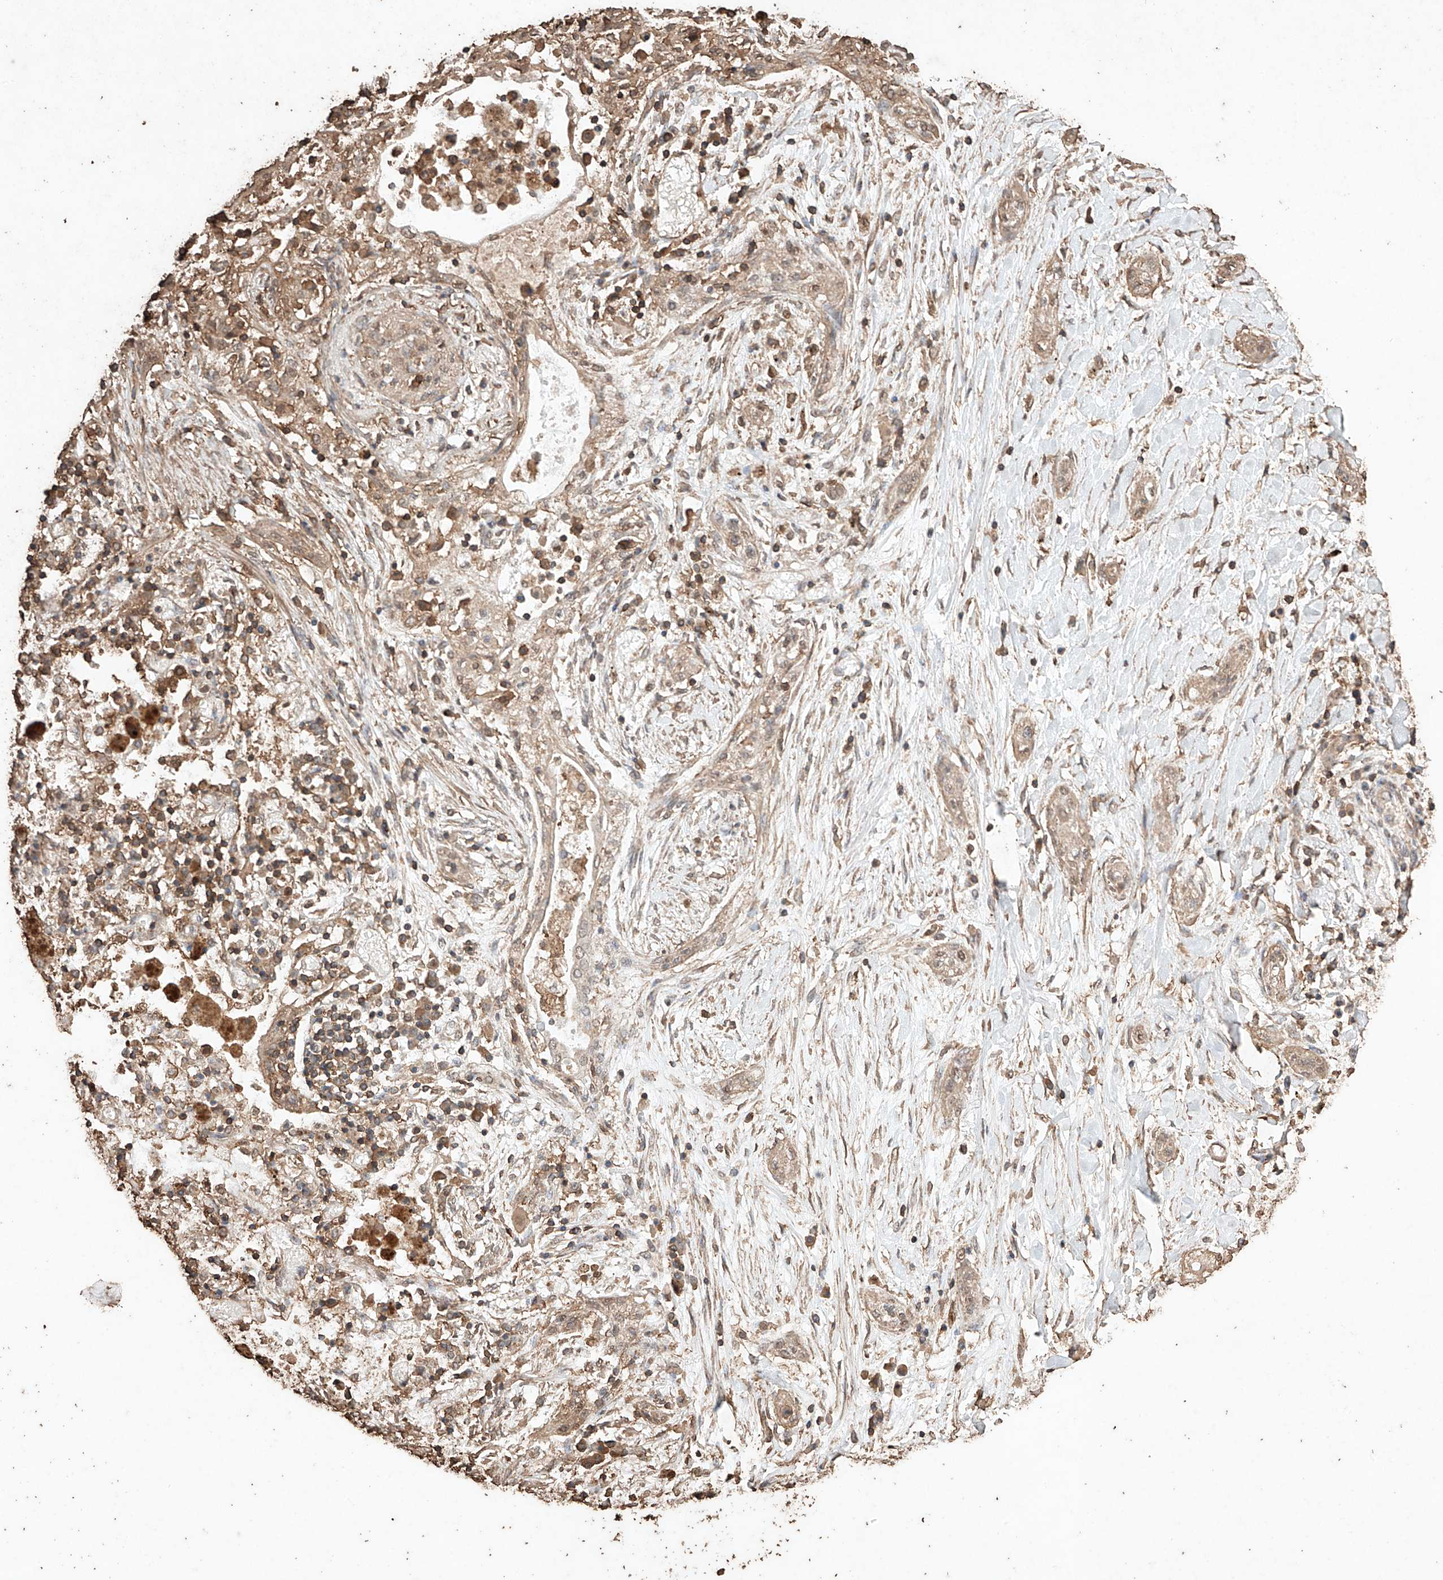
{"staining": {"intensity": "weak", "quantity": ">75%", "location": "cytoplasmic/membranous"}, "tissue": "lung cancer", "cell_type": "Tumor cells", "image_type": "cancer", "snomed": [{"axis": "morphology", "description": "Squamous cell carcinoma, NOS"}, {"axis": "topography", "description": "Lung"}], "caption": "Immunohistochemistry (IHC) histopathology image of human squamous cell carcinoma (lung) stained for a protein (brown), which demonstrates low levels of weak cytoplasmic/membranous staining in approximately >75% of tumor cells.", "gene": "M6PR", "patient": {"sex": "female", "age": 47}}